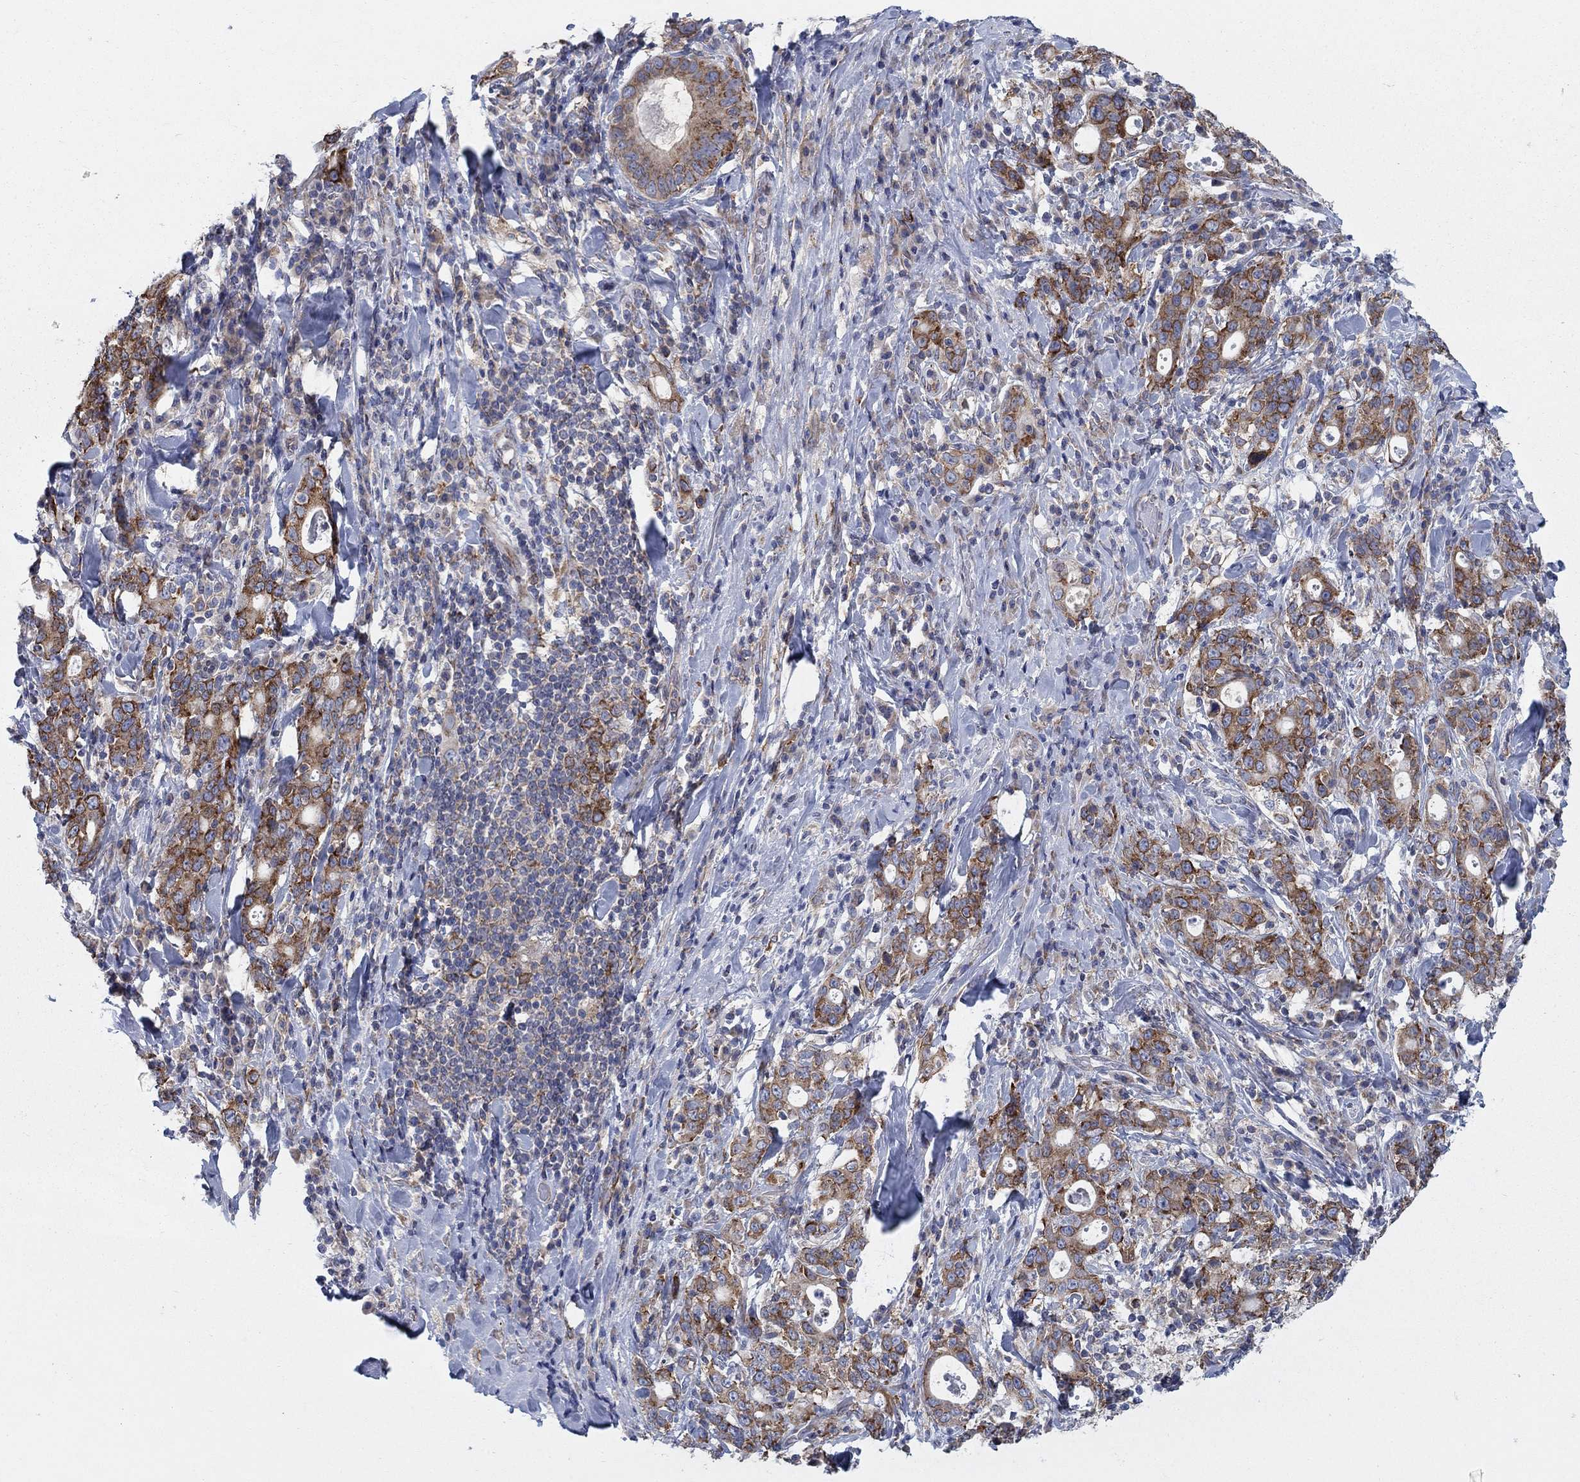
{"staining": {"intensity": "strong", "quantity": ">75%", "location": "cytoplasmic/membranous"}, "tissue": "stomach cancer", "cell_type": "Tumor cells", "image_type": "cancer", "snomed": [{"axis": "morphology", "description": "Adenocarcinoma, NOS"}, {"axis": "topography", "description": "Stomach"}], "caption": "The micrograph exhibits a brown stain indicating the presence of a protein in the cytoplasmic/membranous of tumor cells in stomach adenocarcinoma.", "gene": "TMEM59", "patient": {"sex": "male", "age": 79}}